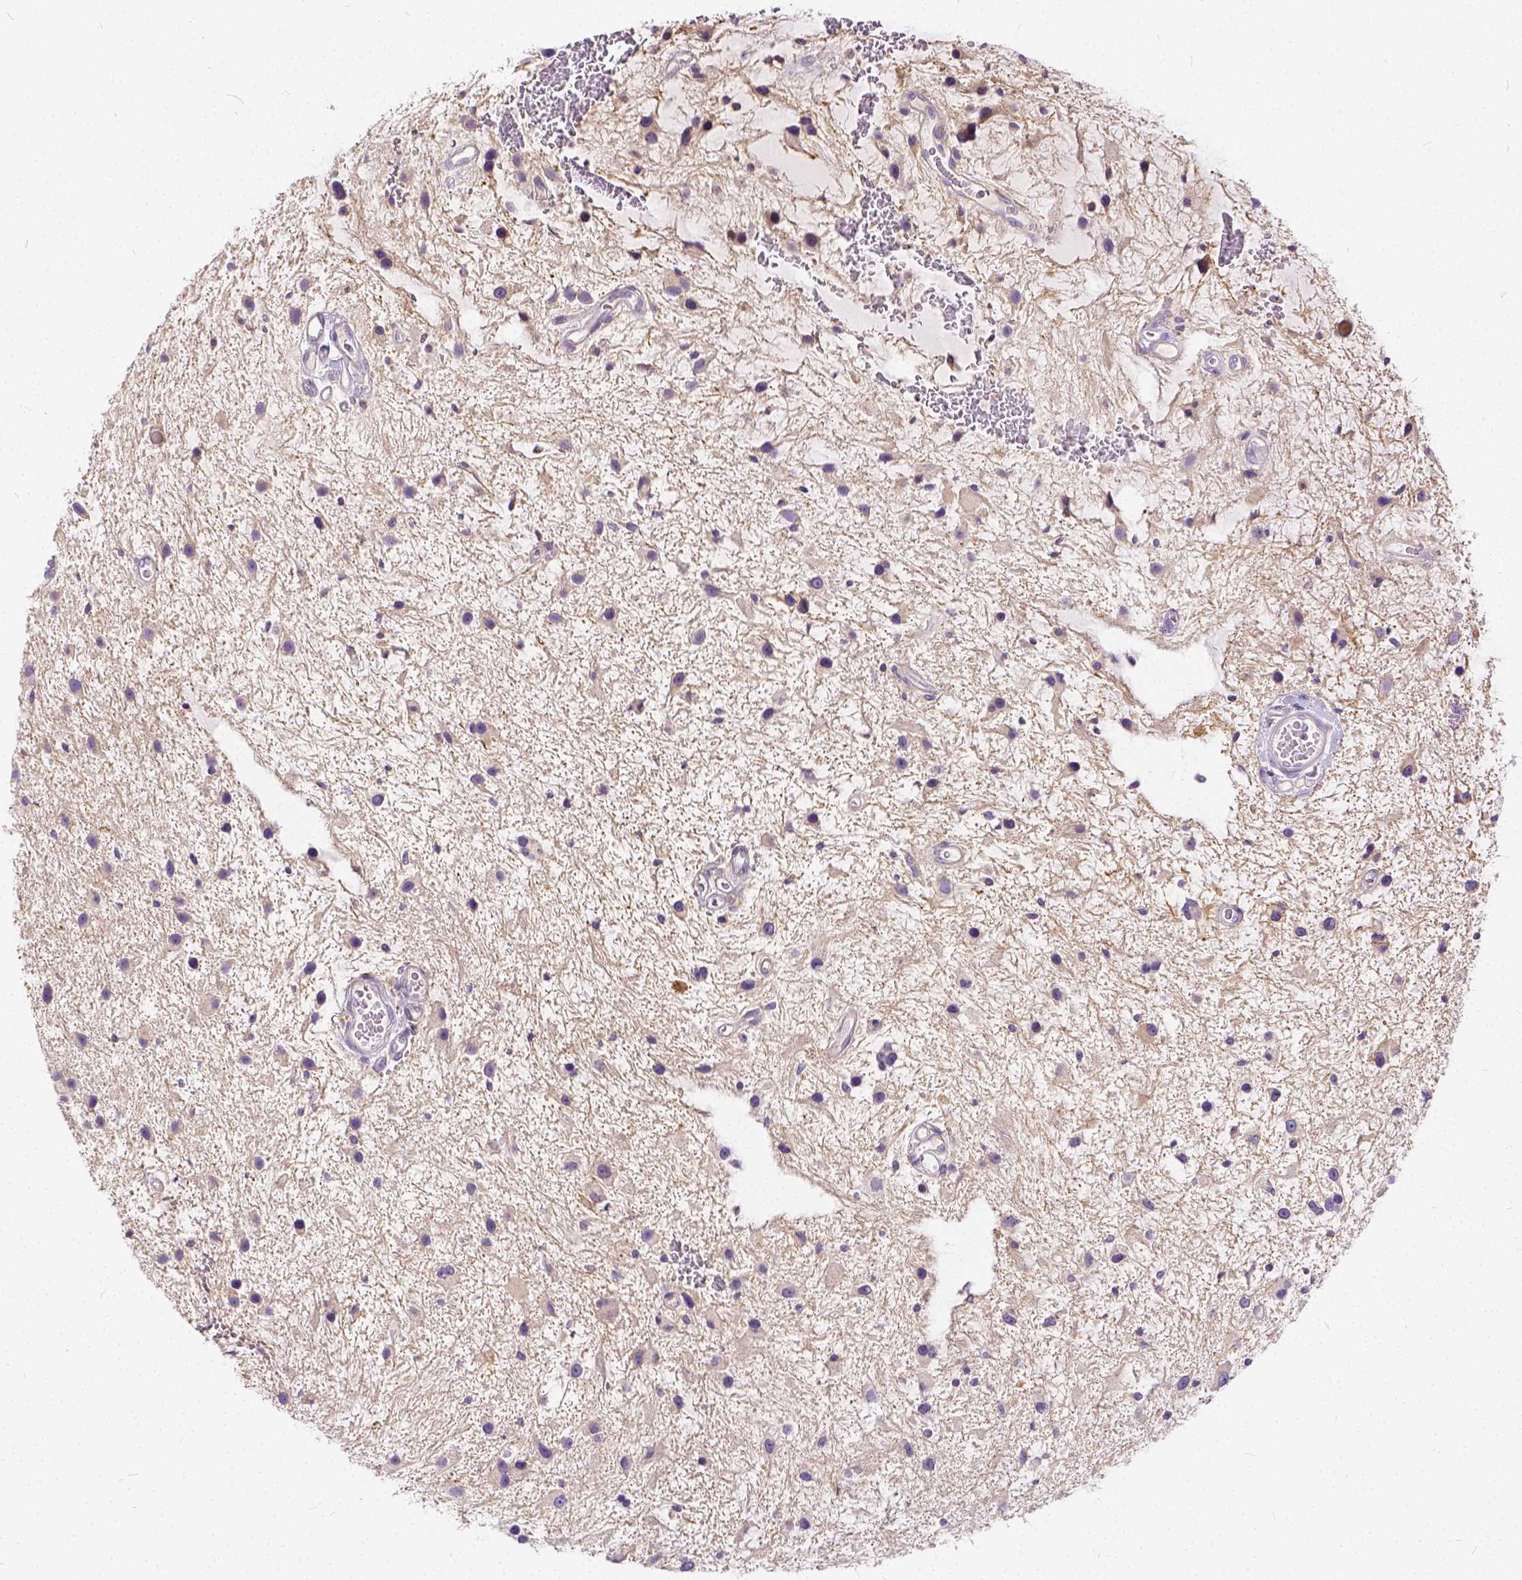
{"staining": {"intensity": "negative", "quantity": "none", "location": "none"}, "tissue": "glioma", "cell_type": "Tumor cells", "image_type": "cancer", "snomed": [{"axis": "morphology", "description": "Glioma, malignant, Low grade"}, {"axis": "topography", "description": "Cerebellum"}], "caption": "An immunohistochemistry (IHC) photomicrograph of glioma is shown. There is no staining in tumor cells of glioma.", "gene": "CADM4", "patient": {"sex": "female", "age": 14}}